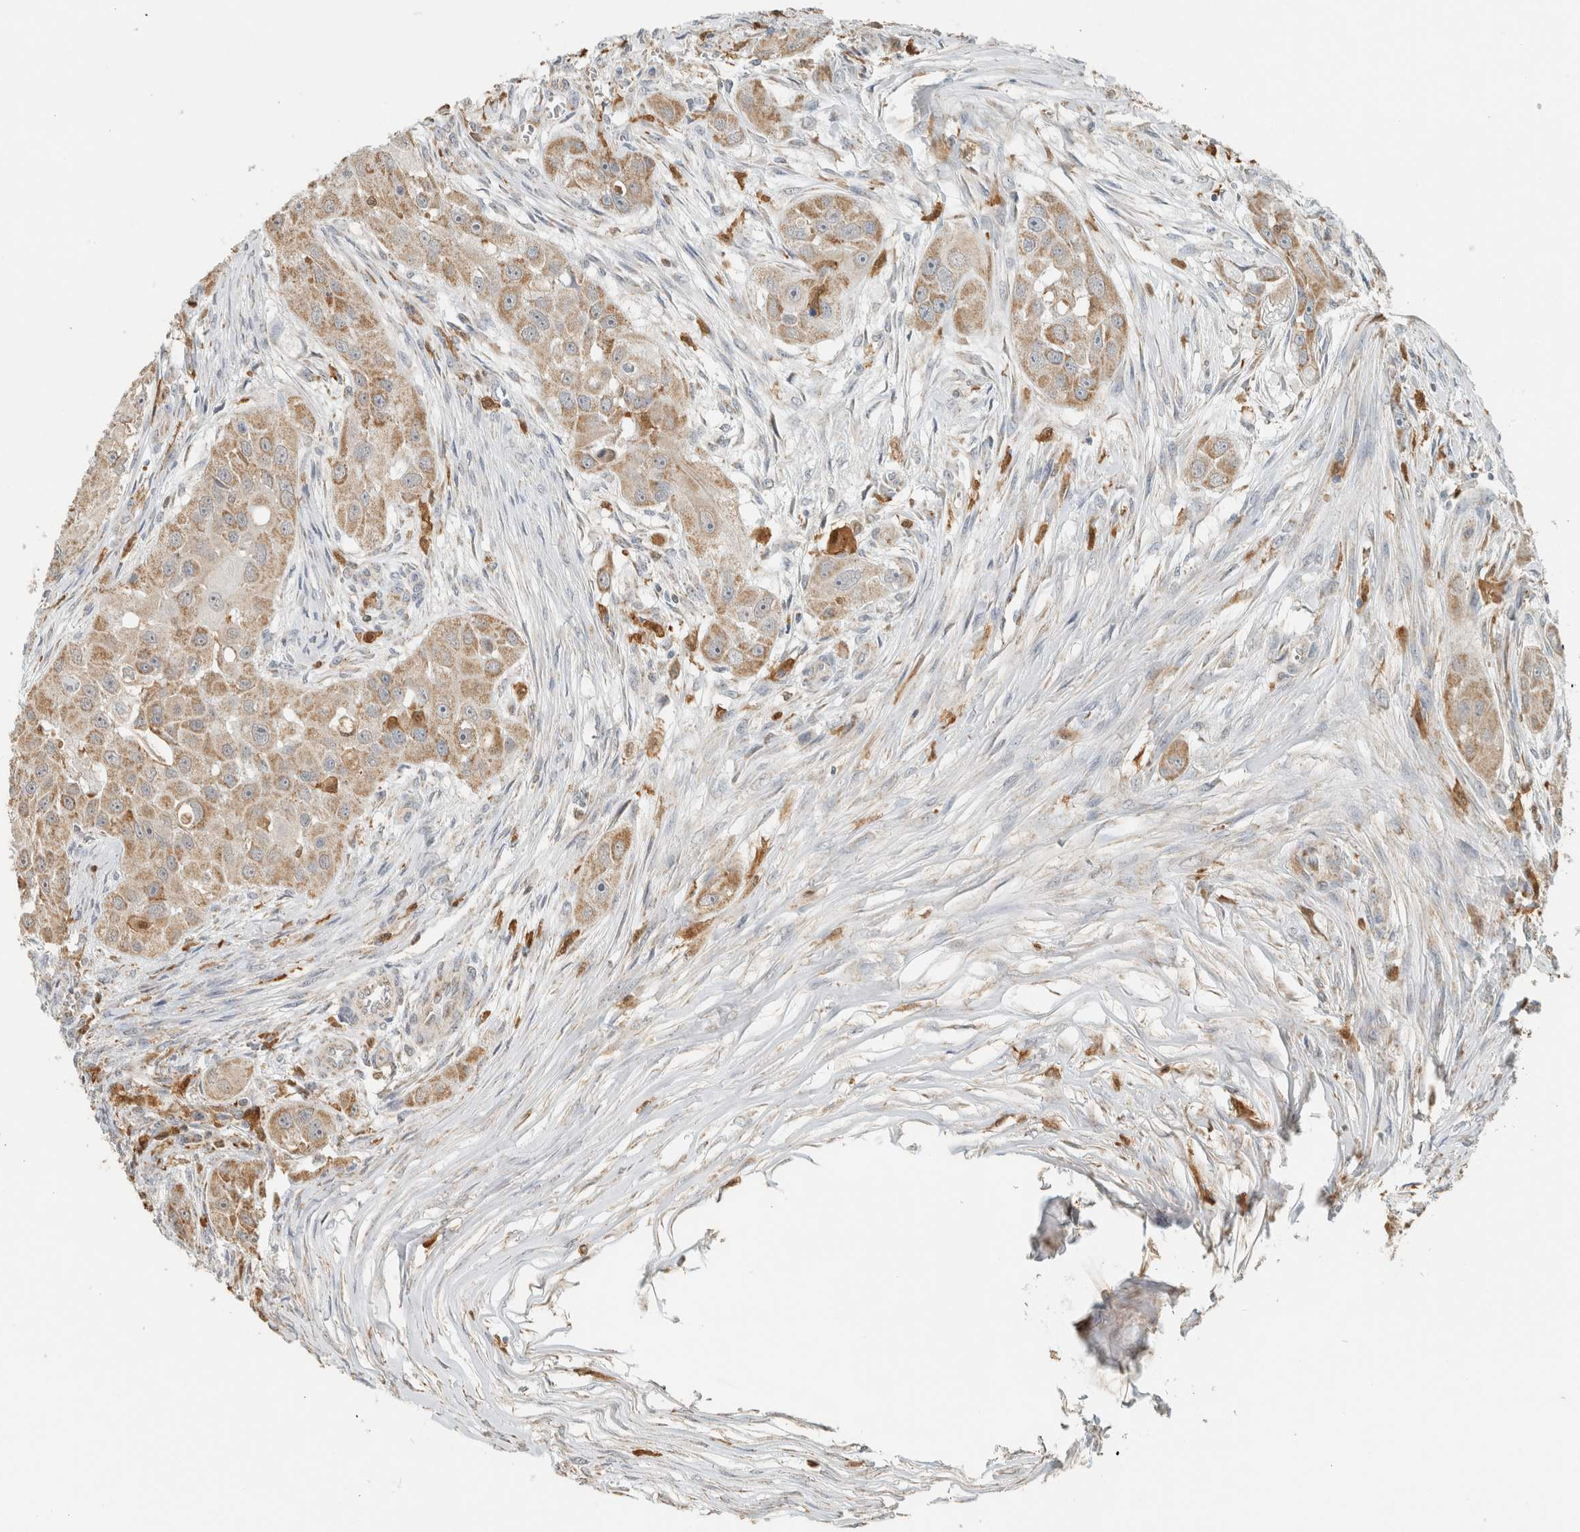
{"staining": {"intensity": "weak", "quantity": ">75%", "location": "cytoplasmic/membranous"}, "tissue": "head and neck cancer", "cell_type": "Tumor cells", "image_type": "cancer", "snomed": [{"axis": "morphology", "description": "Normal tissue, NOS"}, {"axis": "morphology", "description": "Squamous cell carcinoma, NOS"}, {"axis": "topography", "description": "Skeletal muscle"}, {"axis": "topography", "description": "Head-Neck"}], "caption": "Head and neck squamous cell carcinoma tissue displays weak cytoplasmic/membranous staining in about >75% of tumor cells, visualized by immunohistochemistry.", "gene": "CAPG", "patient": {"sex": "male", "age": 51}}